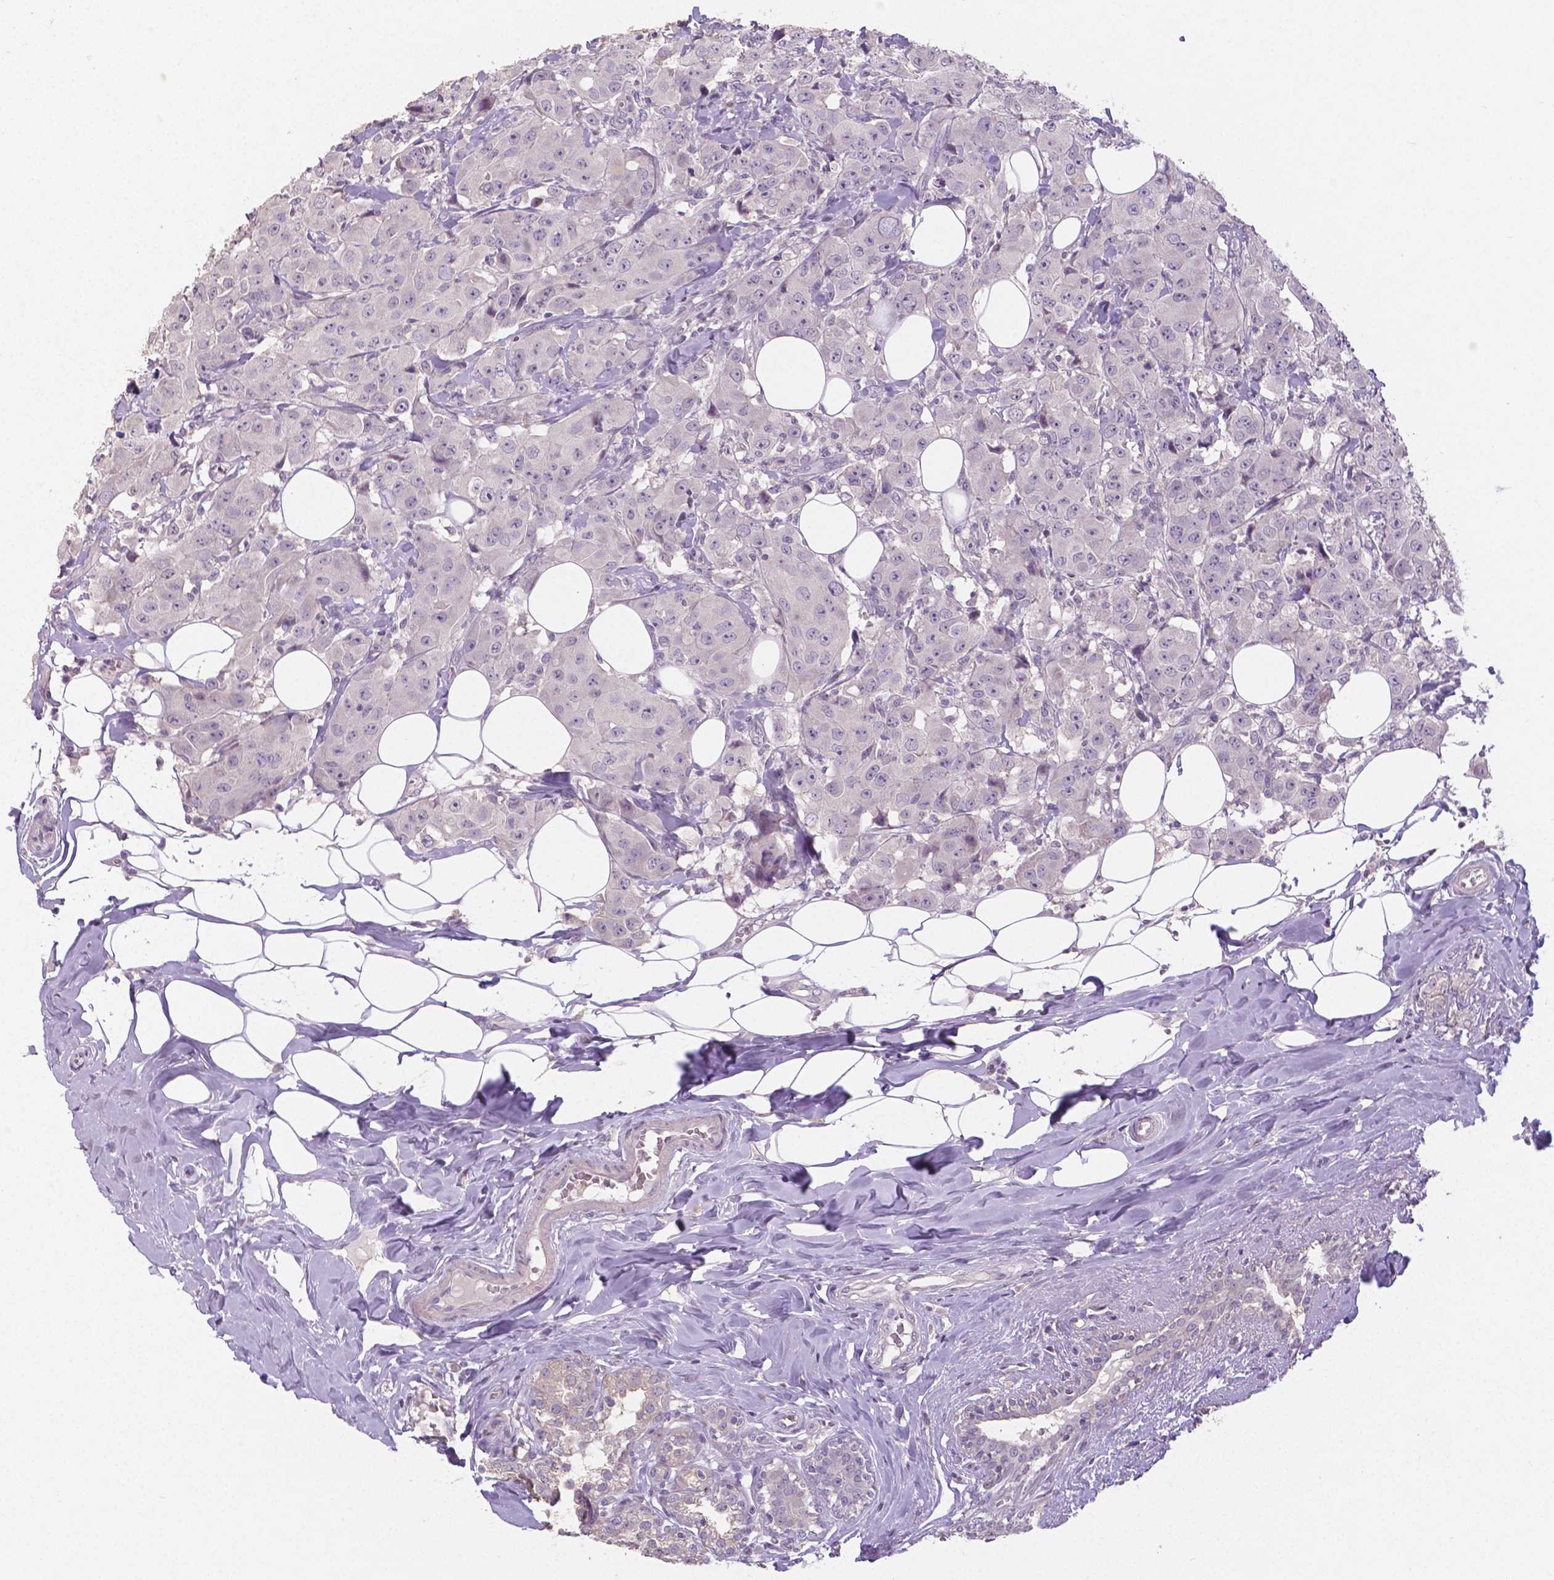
{"staining": {"intensity": "negative", "quantity": "none", "location": "none"}, "tissue": "breast cancer", "cell_type": "Tumor cells", "image_type": "cancer", "snomed": [{"axis": "morphology", "description": "Normal tissue, NOS"}, {"axis": "morphology", "description": "Duct carcinoma"}, {"axis": "topography", "description": "Breast"}], "caption": "Immunohistochemistry micrograph of neoplastic tissue: human intraductal carcinoma (breast) stained with DAB exhibits no significant protein expression in tumor cells.", "gene": "CRMP1", "patient": {"sex": "female", "age": 43}}